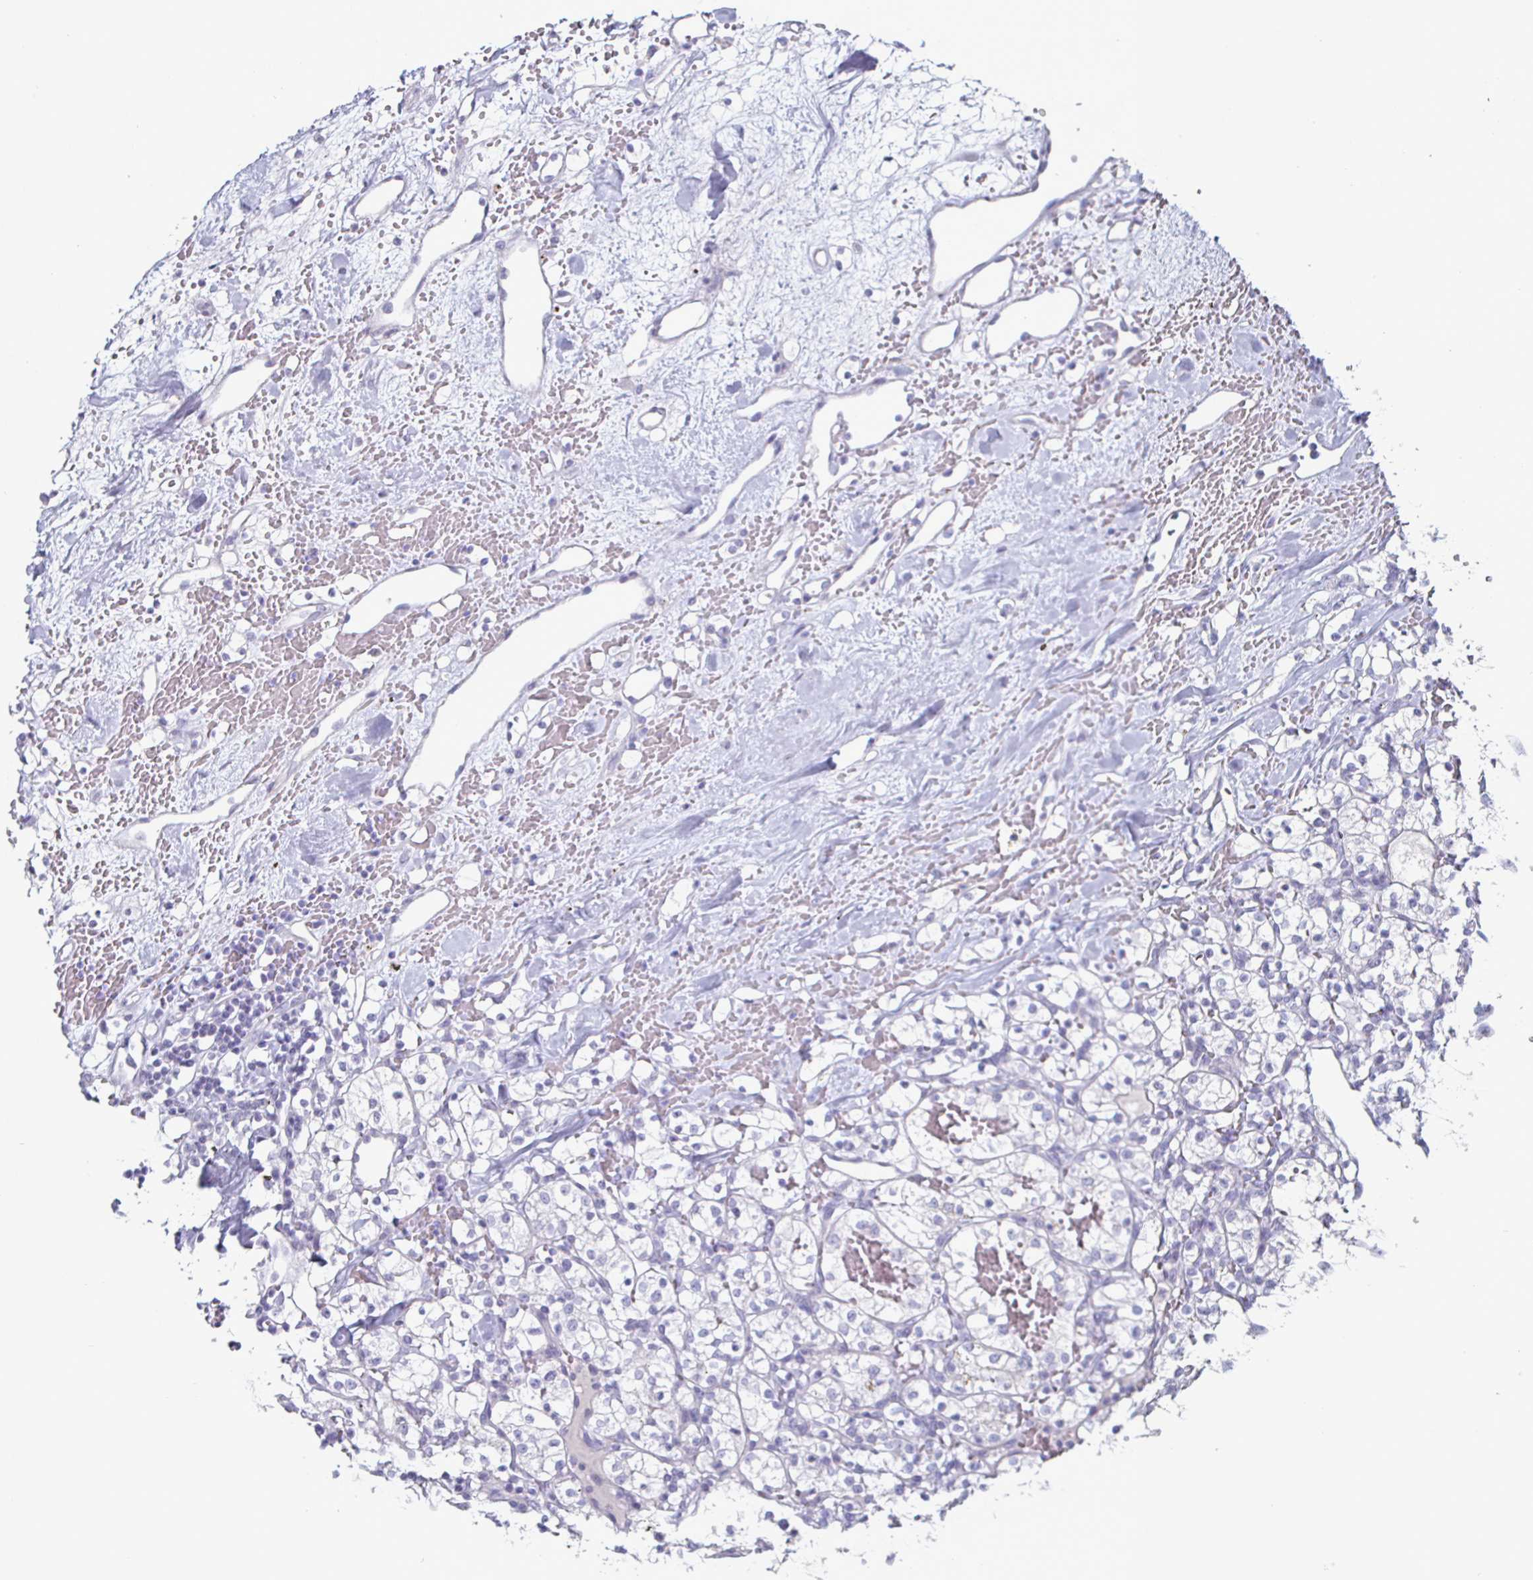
{"staining": {"intensity": "negative", "quantity": "none", "location": "none"}, "tissue": "renal cancer", "cell_type": "Tumor cells", "image_type": "cancer", "snomed": [{"axis": "morphology", "description": "Adenocarcinoma, NOS"}, {"axis": "topography", "description": "Kidney"}], "caption": "There is no significant staining in tumor cells of renal adenocarcinoma. (Immunohistochemistry, brightfield microscopy, high magnification).", "gene": "ENPP1", "patient": {"sex": "female", "age": 60}}